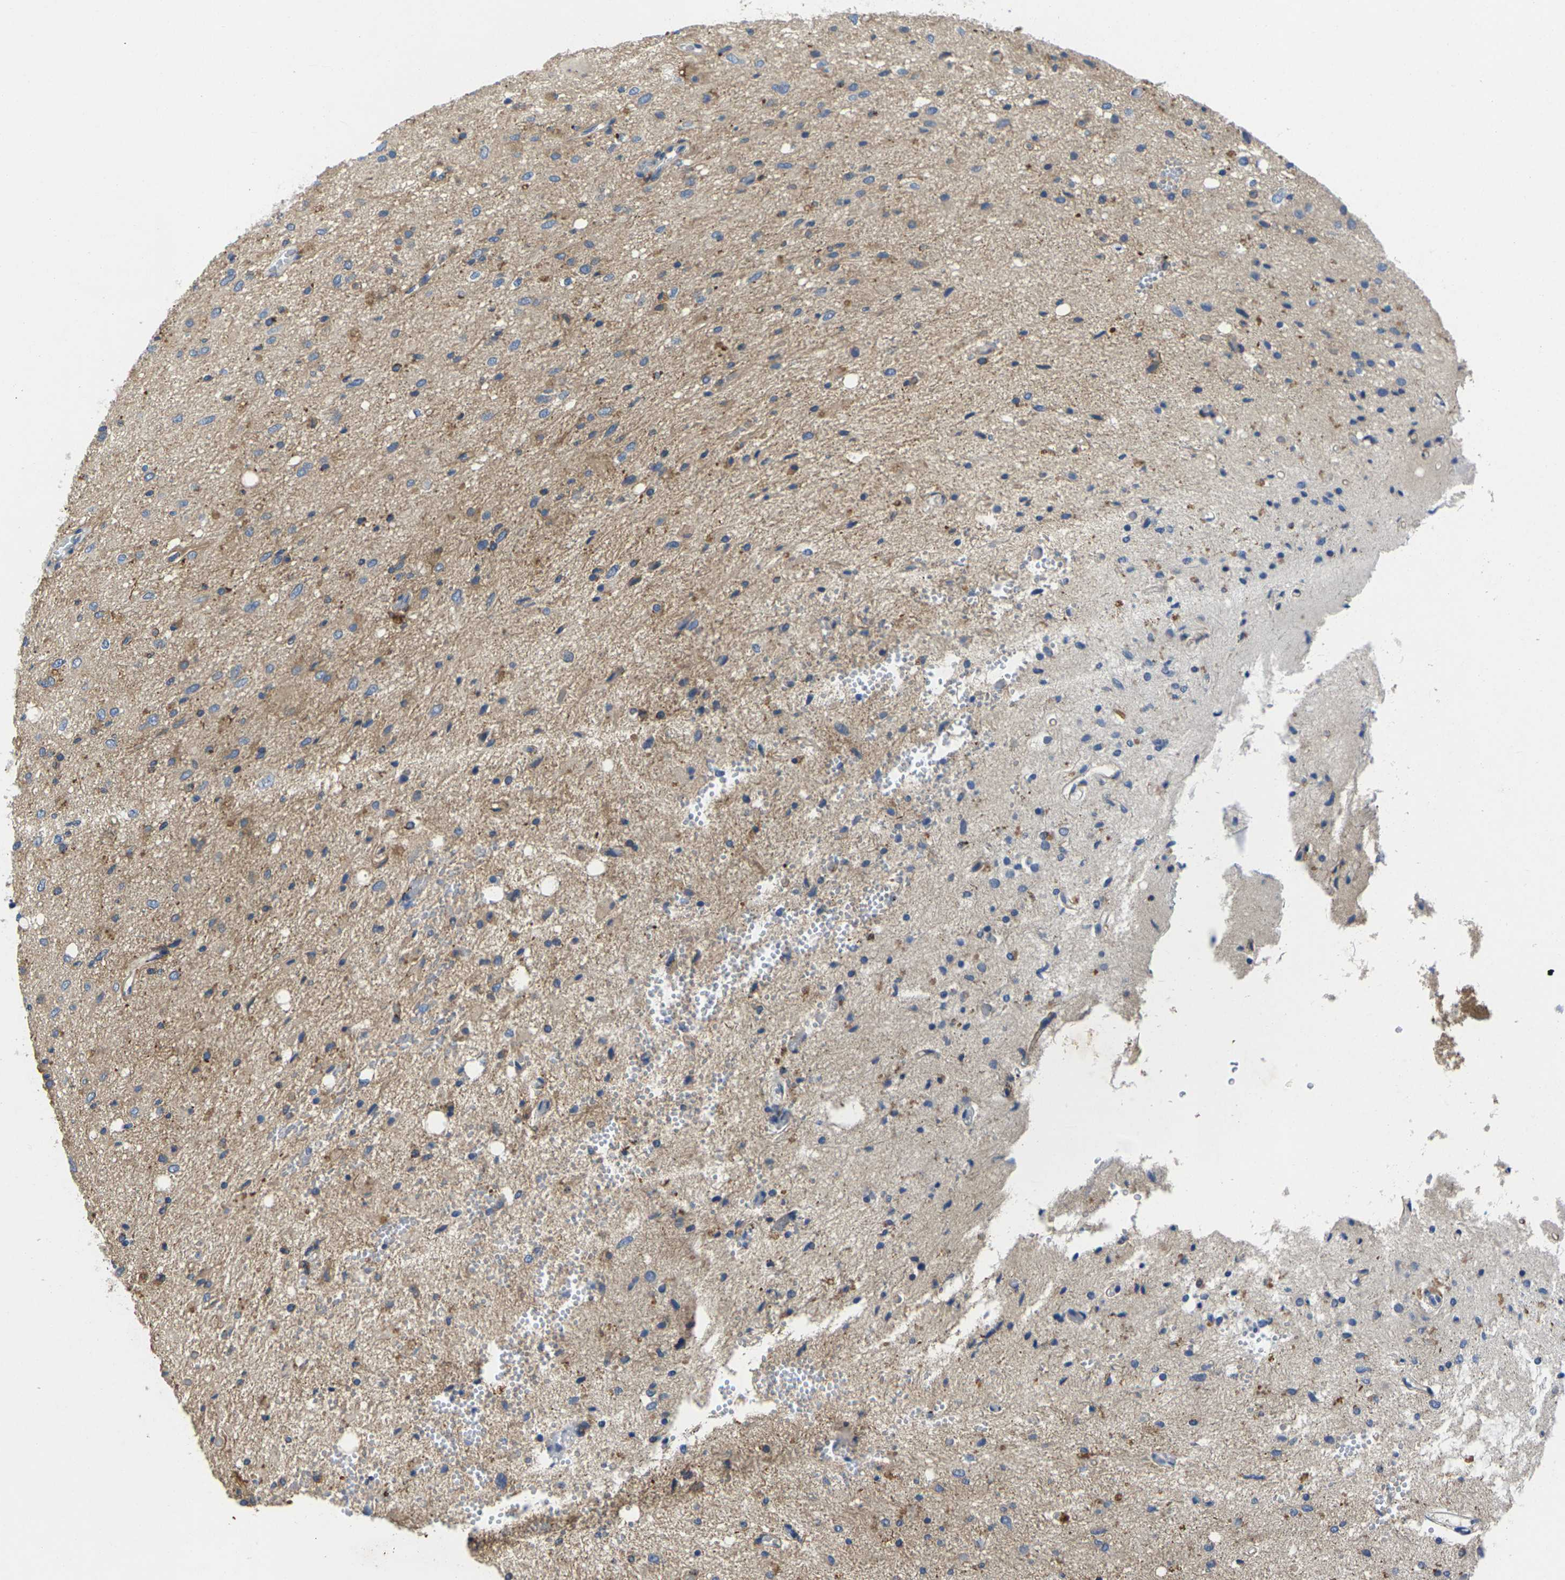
{"staining": {"intensity": "weak", "quantity": ">75%", "location": "cytoplasmic/membranous"}, "tissue": "glioma", "cell_type": "Tumor cells", "image_type": "cancer", "snomed": [{"axis": "morphology", "description": "Glioma, malignant, Low grade"}, {"axis": "topography", "description": "Brain"}], "caption": "Brown immunohistochemical staining in malignant glioma (low-grade) shows weak cytoplasmic/membranous expression in approximately >75% of tumor cells. Nuclei are stained in blue.", "gene": "SCNN1A", "patient": {"sex": "male", "age": 77}}